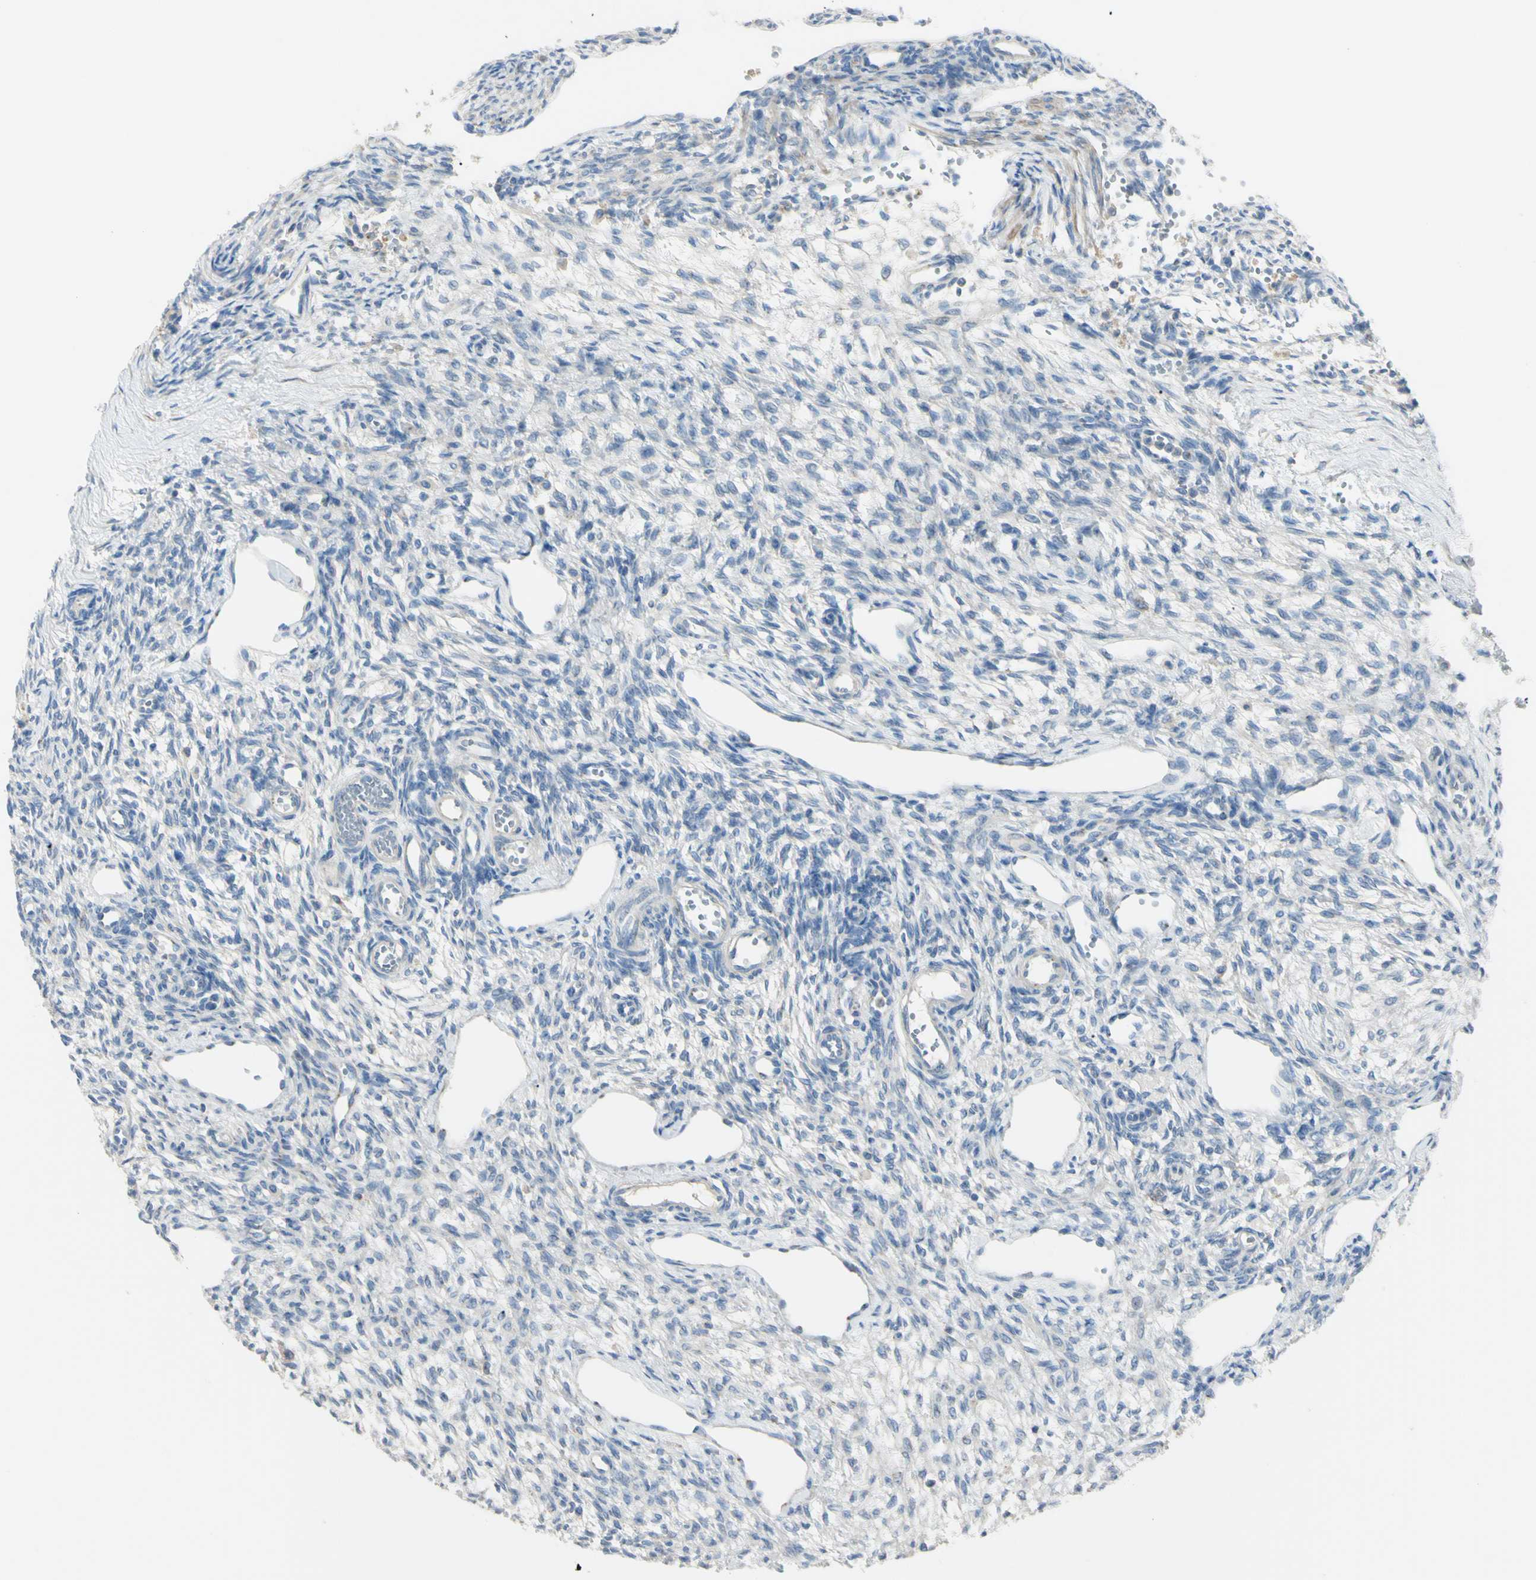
{"staining": {"intensity": "negative", "quantity": "none", "location": "none"}, "tissue": "ovary", "cell_type": "Ovarian stroma cells", "image_type": "normal", "snomed": [{"axis": "morphology", "description": "Normal tissue, NOS"}, {"axis": "topography", "description": "Ovary"}], "caption": "A photomicrograph of ovary stained for a protein exhibits no brown staining in ovarian stroma cells.", "gene": "B4GALT3", "patient": {"sex": "female", "age": 33}}